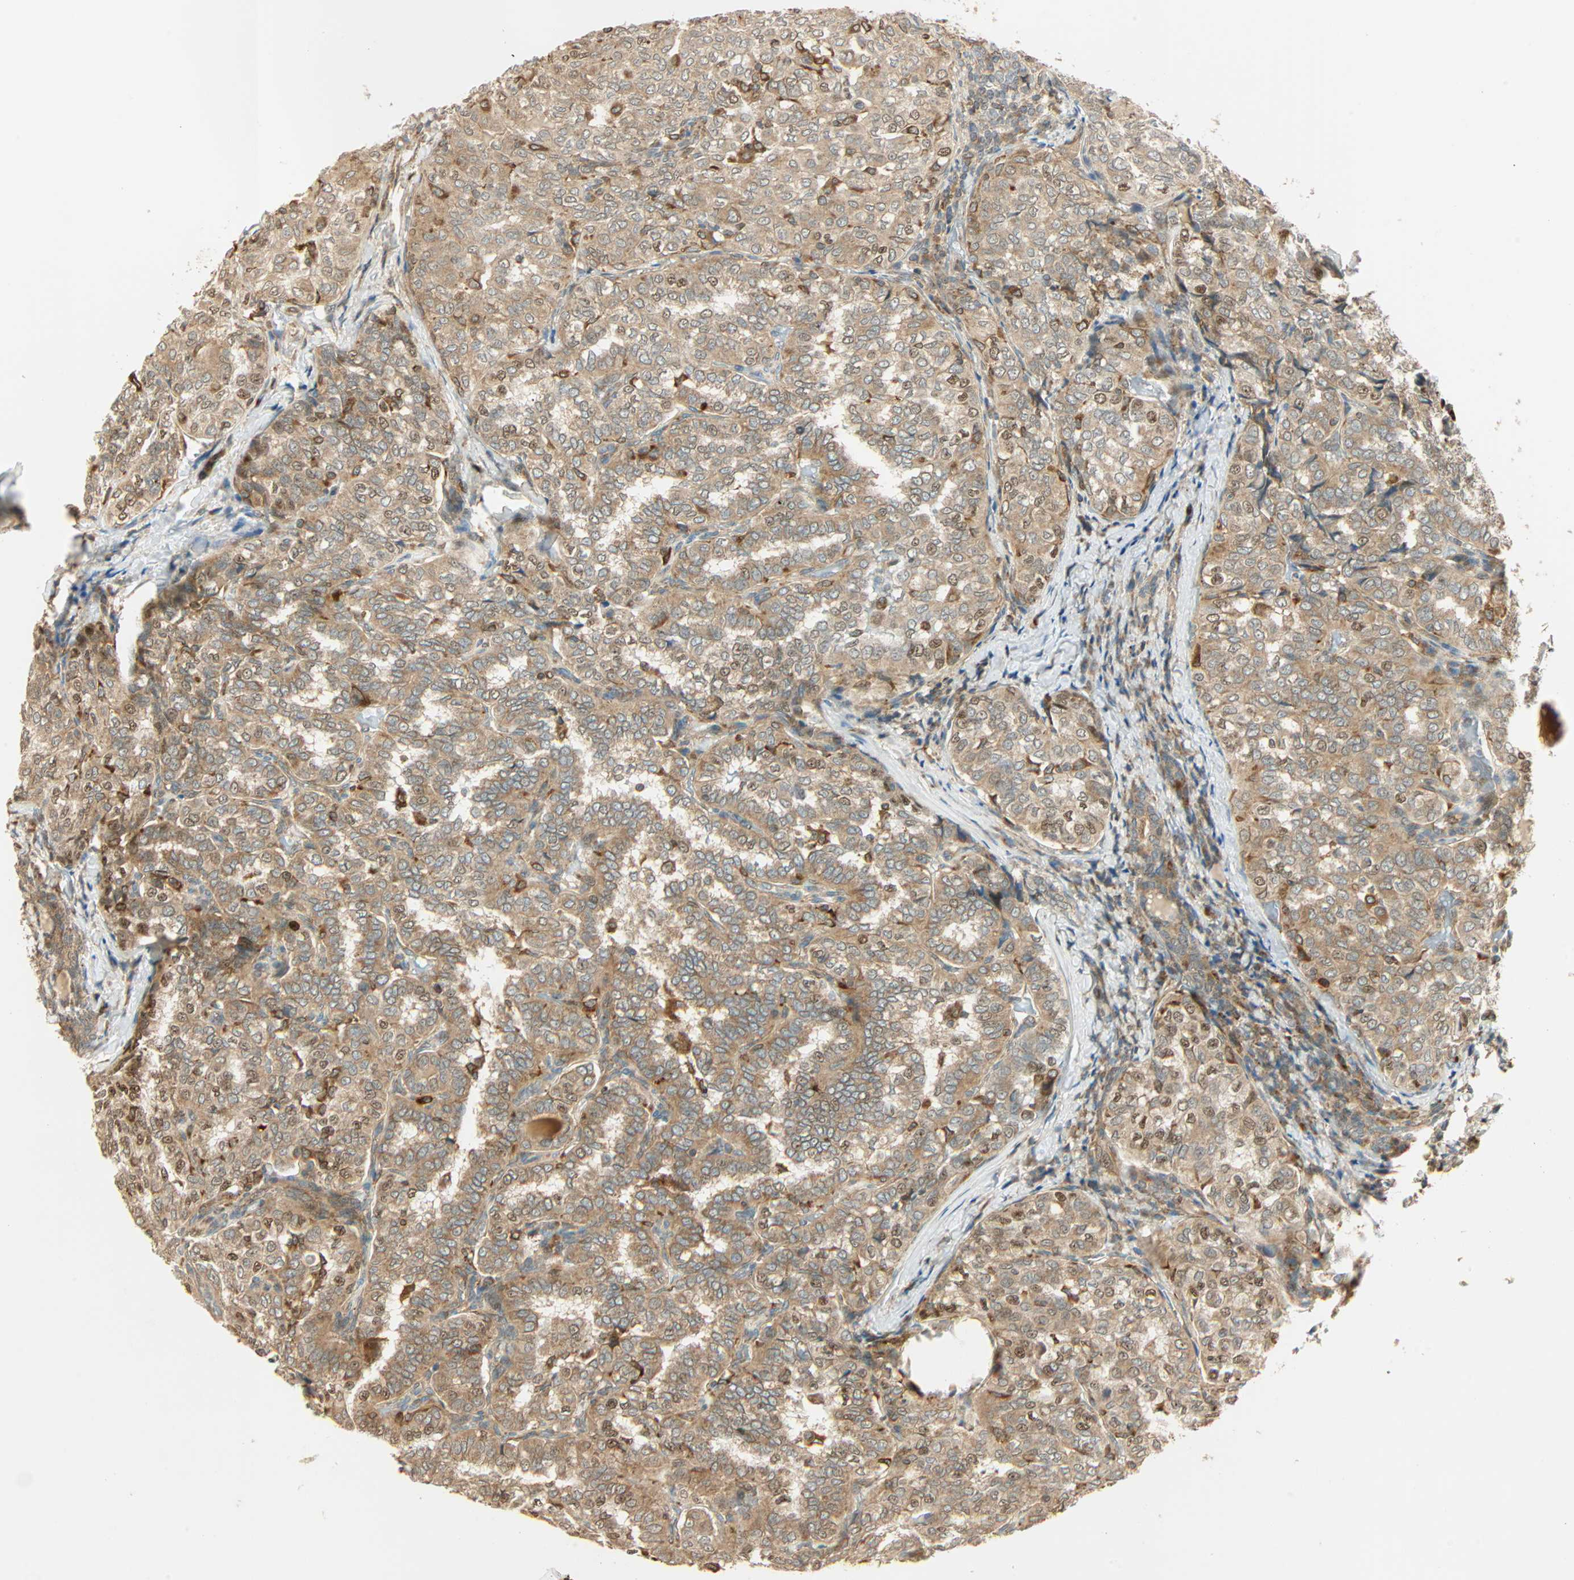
{"staining": {"intensity": "strong", "quantity": ">75%", "location": "cytoplasmic/membranous,nuclear"}, "tissue": "thyroid cancer", "cell_type": "Tumor cells", "image_type": "cancer", "snomed": [{"axis": "morphology", "description": "Normal tissue, NOS"}, {"axis": "morphology", "description": "Papillary adenocarcinoma, NOS"}, {"axis": "topography", "description": "Thyroid gland"}], "caption": "Immunohistochemical staining of human papillary adenocarcinoma (thyroid) exhibits strong cytoplasmic/membranous and nuclear protein staining in approximately >75% of tumor cells. Using DAB (brown) and hematoxylin (blue) stains, captured at high magnification using brightfield microscopy.", "gene": "PNPLA6", "patient": {"sex": "female", "age": 30}}